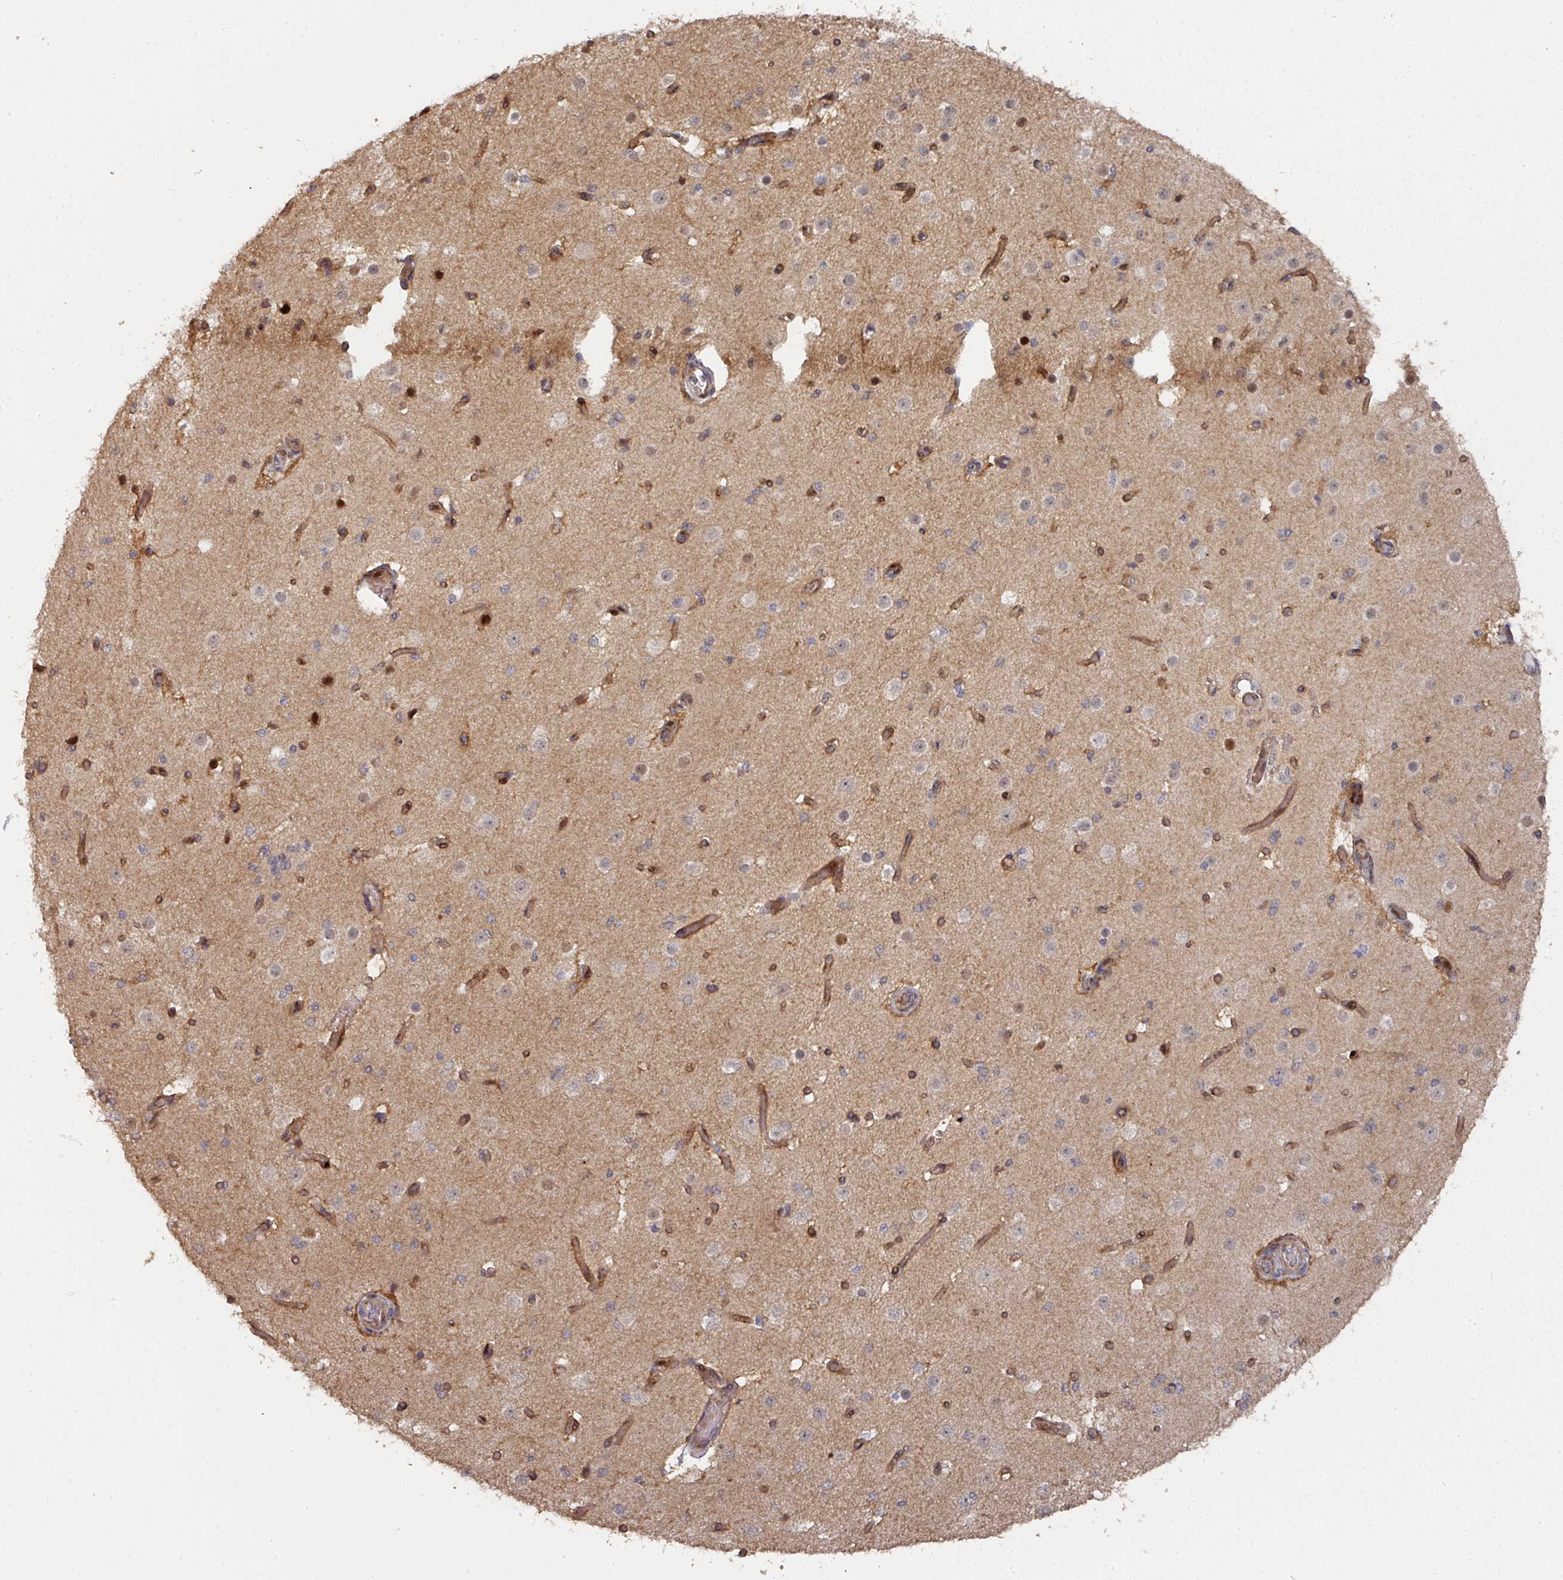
{"staining": {"intensity": "moderate", "quantity": ">75%", "location": "cytoplasmic/membranous"}, "tissue": "cerebral cortex", "cell_type": "Endothelial cells", "image_type": "normal", "snomed": [{"axis": "morphology", "description": "Normal tissue, NOS"}, {"axis": "morphology", "description": "Inflammation, NOS"}, {"axis": "topography", "description": "Cerebral cortex"}], "caption": "A brown stain shows moderate cytoplasmic/membranous expression of a protein in endothelial cells of benign cerebral cortex.", "gene": "CA7", "patient": {"sex": "male", "age": 6}}